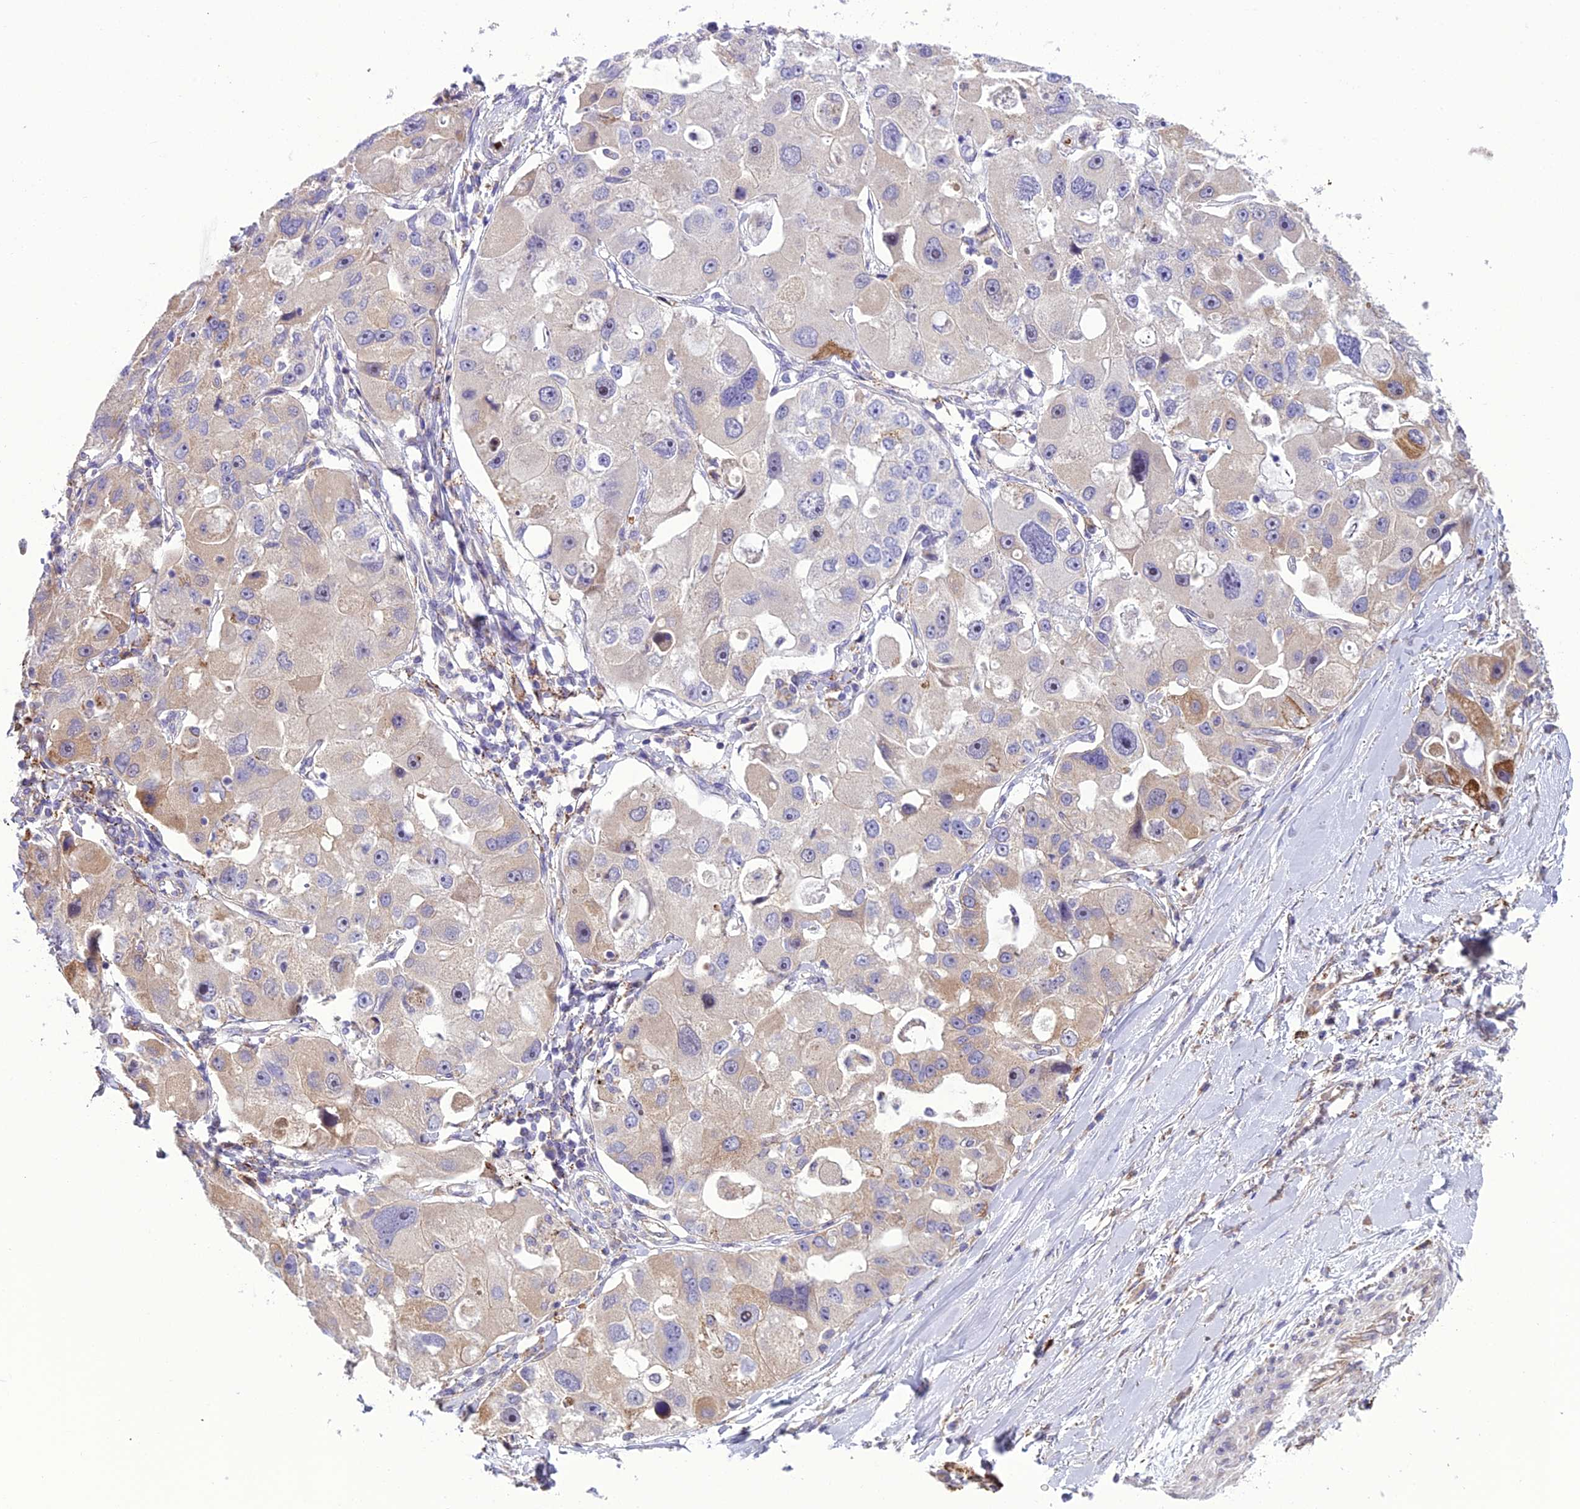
{"staining": {"intensity": "weak", "quantity": "<25%", "location": "cytoplasmic/membranous"}, "tissue": "lung cancer", "cell_type": "Tumor cells", "image_type": "cancer", "snomed": [{"axis": "morphology", "description": "Adenocarcinoma, NOS"}, {"axis": "topography", "description": "Lung"}], "caption": "Tumor cells are negative for protein expression in human lung adenocarcinoma.", "gene": "TBC1D24", "patient": {"sex": "female", "age": 54}}